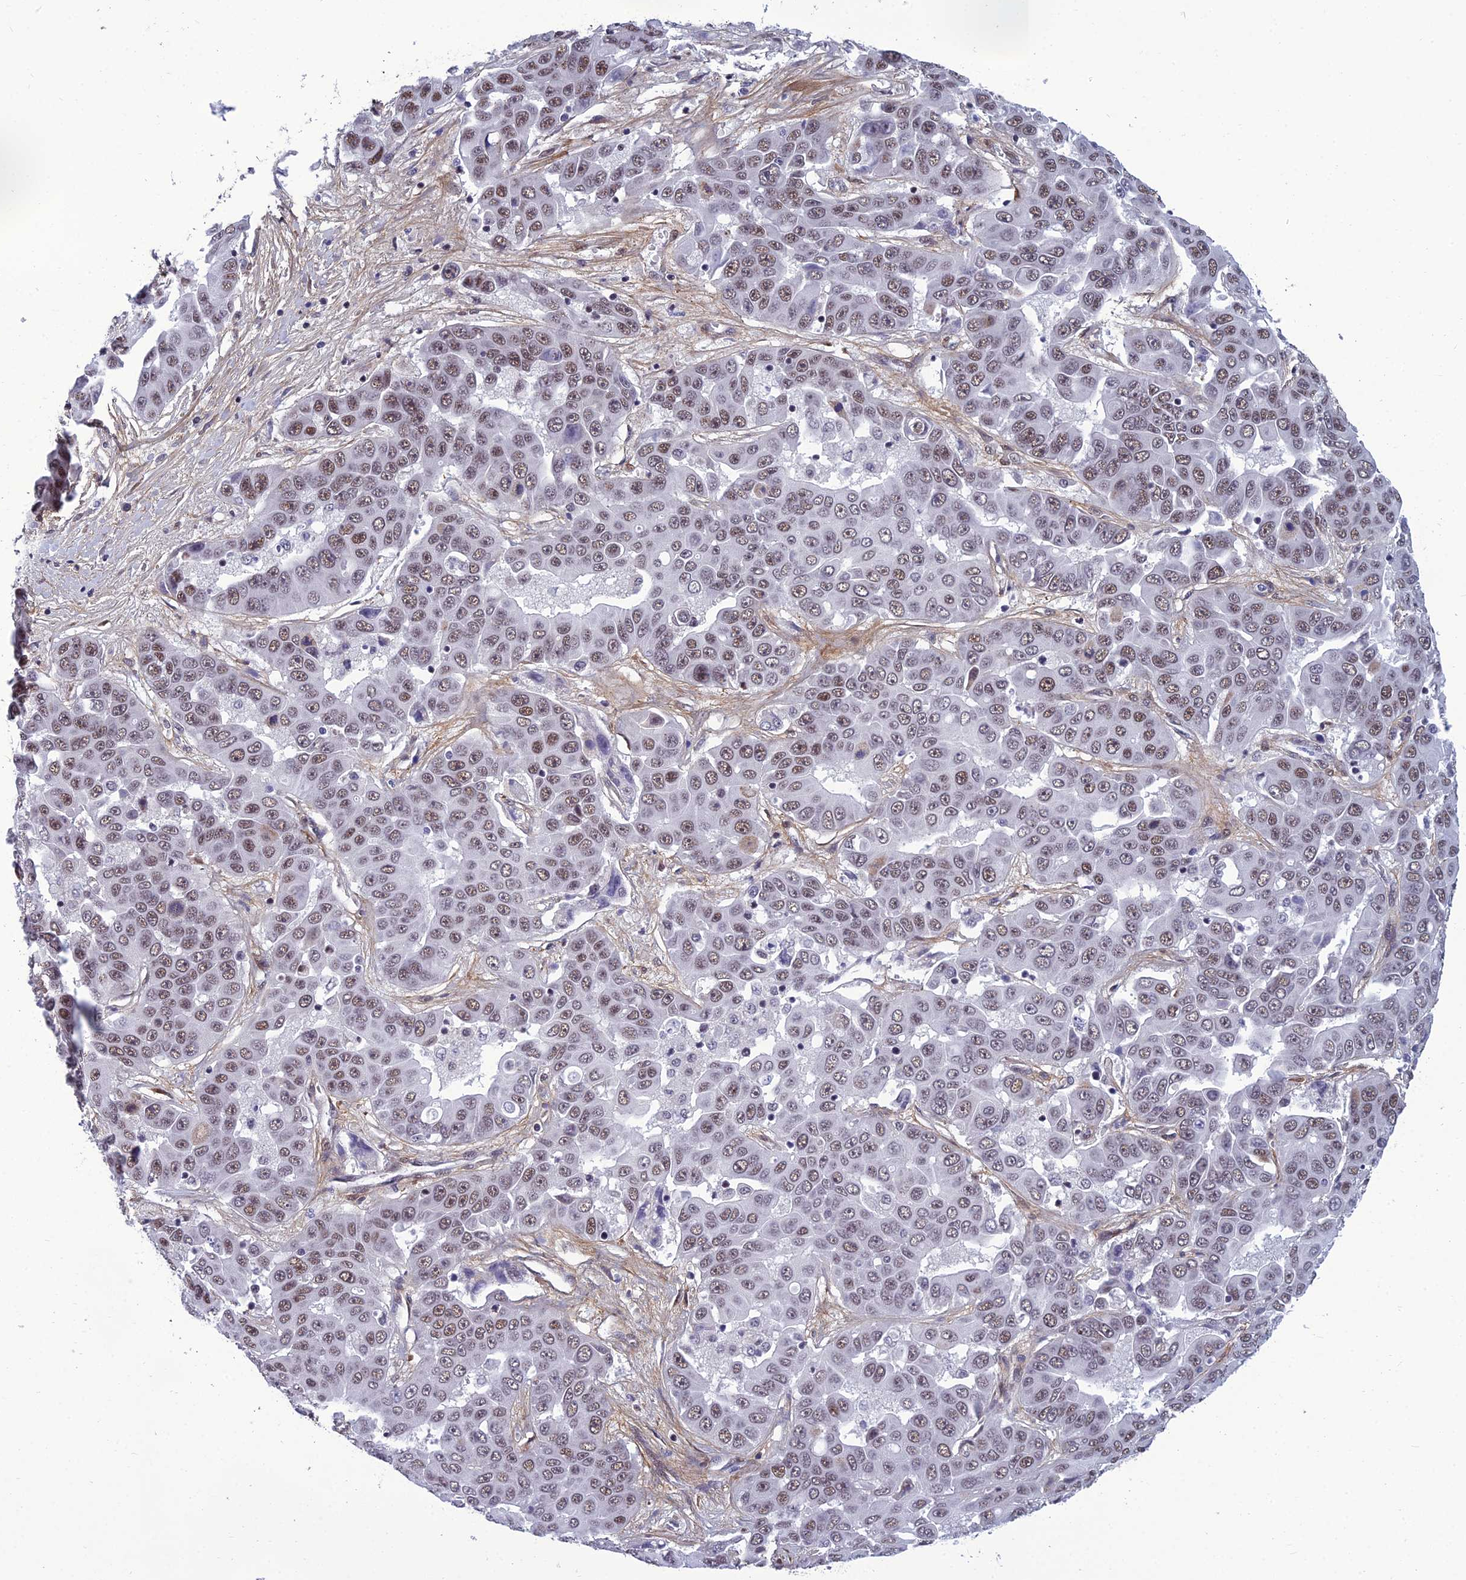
{"staining": {"intensity": "moderate", "quantity": ">75%", "location": "nuclear"}, "tissue": "liver cancer", "cell_type": "Tumor cells", "image_type": "cancer", "snomed": [{"axis": "morphology", "description": "Cholangiocarcinoma"}, {"axis": "topography", "description": "Liver"}], "caption": "A photomicrograph of human liver cholangiocarcinoma stained for a protein displays moderate nuclear brown staining in tumor cells.", "gene": "RSRC1", "patient": {"sex": "female", "age": 52}}